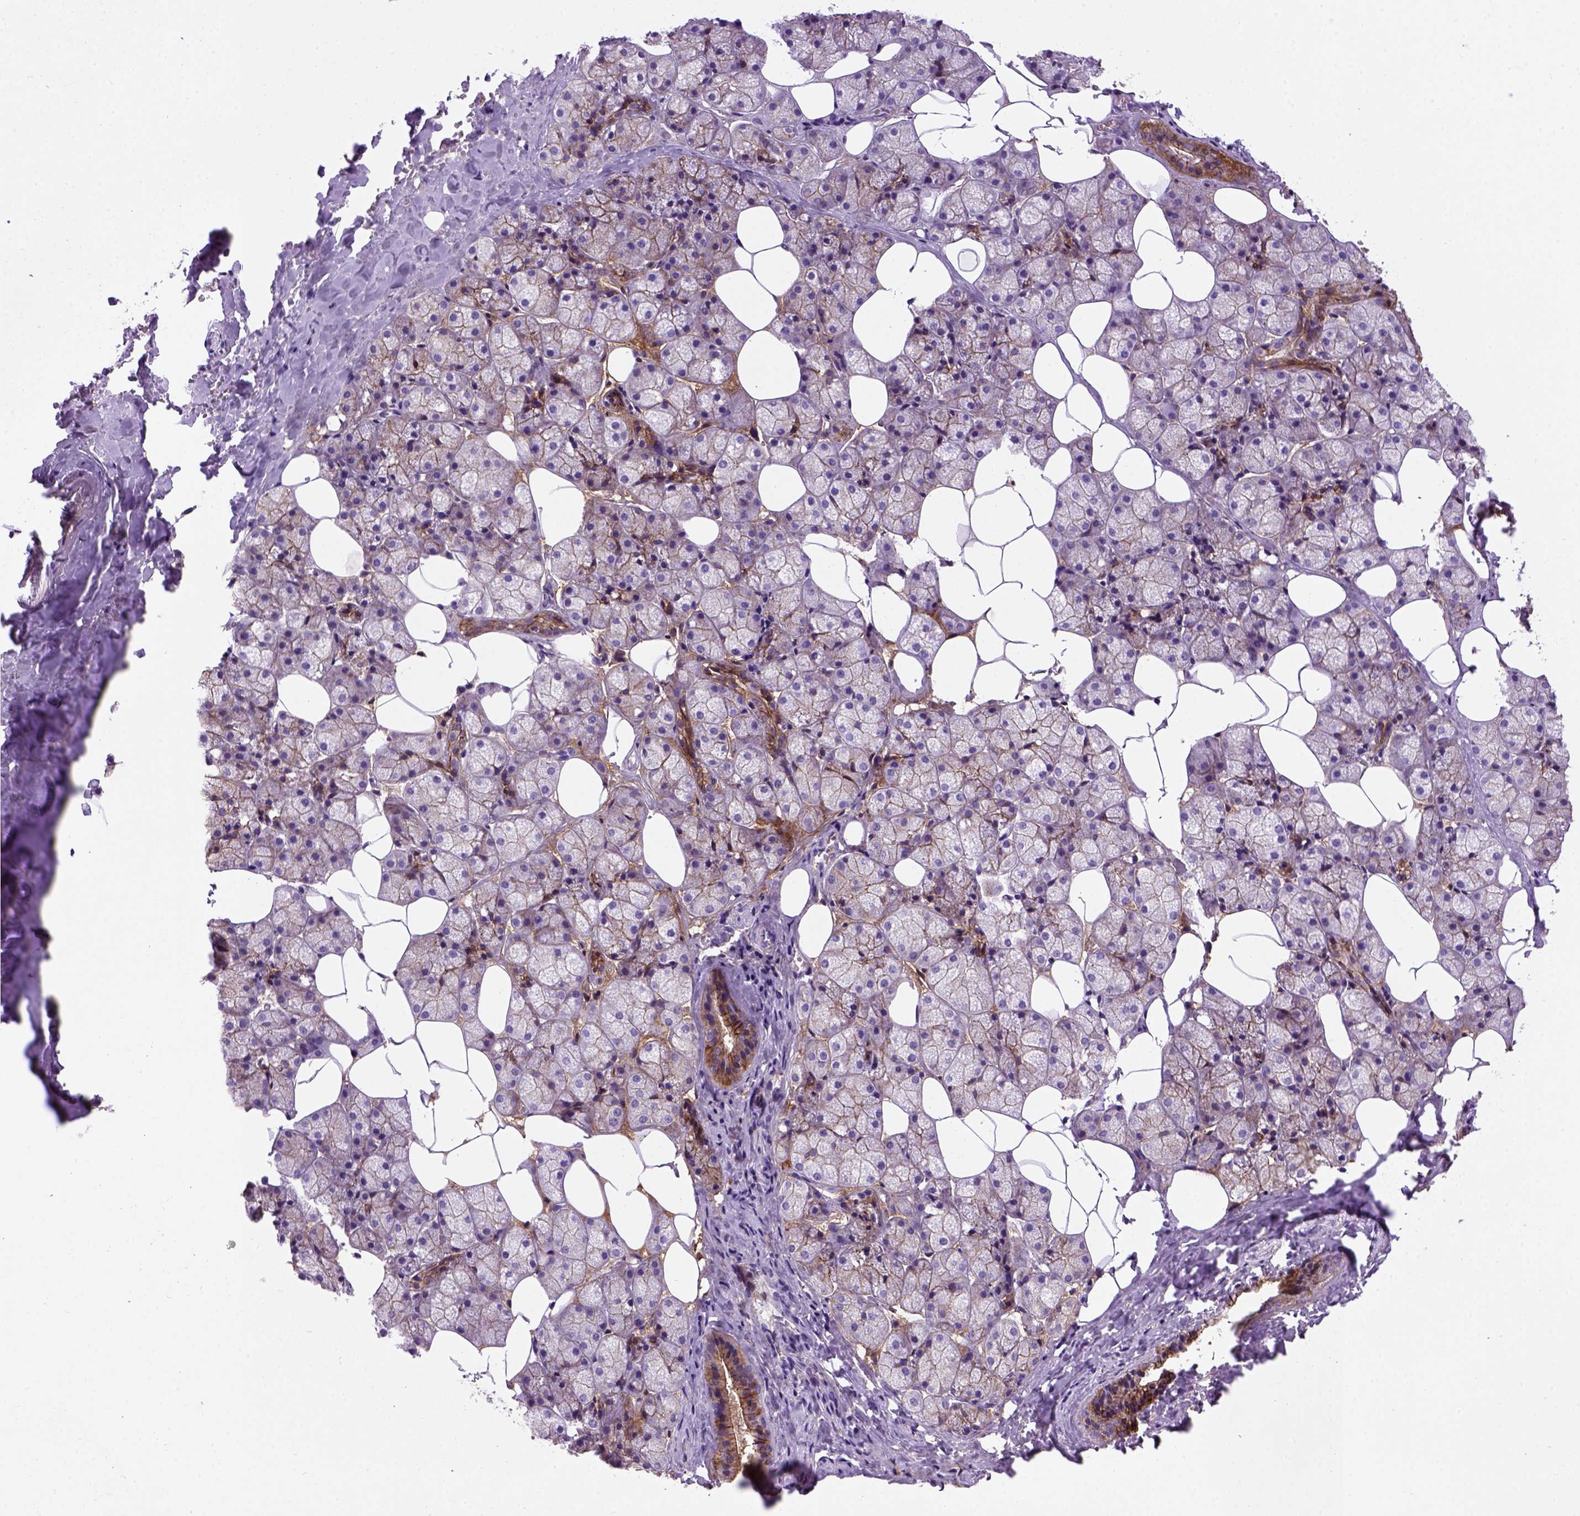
{"staining": {"intensity": "moderate", "quantity": ">75%", "location": "cytoplasmic/membranous"}, "tissue": "salivary gland", "cell_type": "Glandular cells", "image_type": "normal", "snomed": [{"axis": "morphology", "description": "Normal tissue, NOS"}, {"axis": "topography", "description": "Salivary gland"}], "caption": "This photomicrograph shows IHC staining of unremarkable salivary gland, with medium moderate cytoplasmic/membranous expression in approximately >75% of glandular cells.", "gene": "CDH1", "patient": {"sex": "male", "age": 38}}